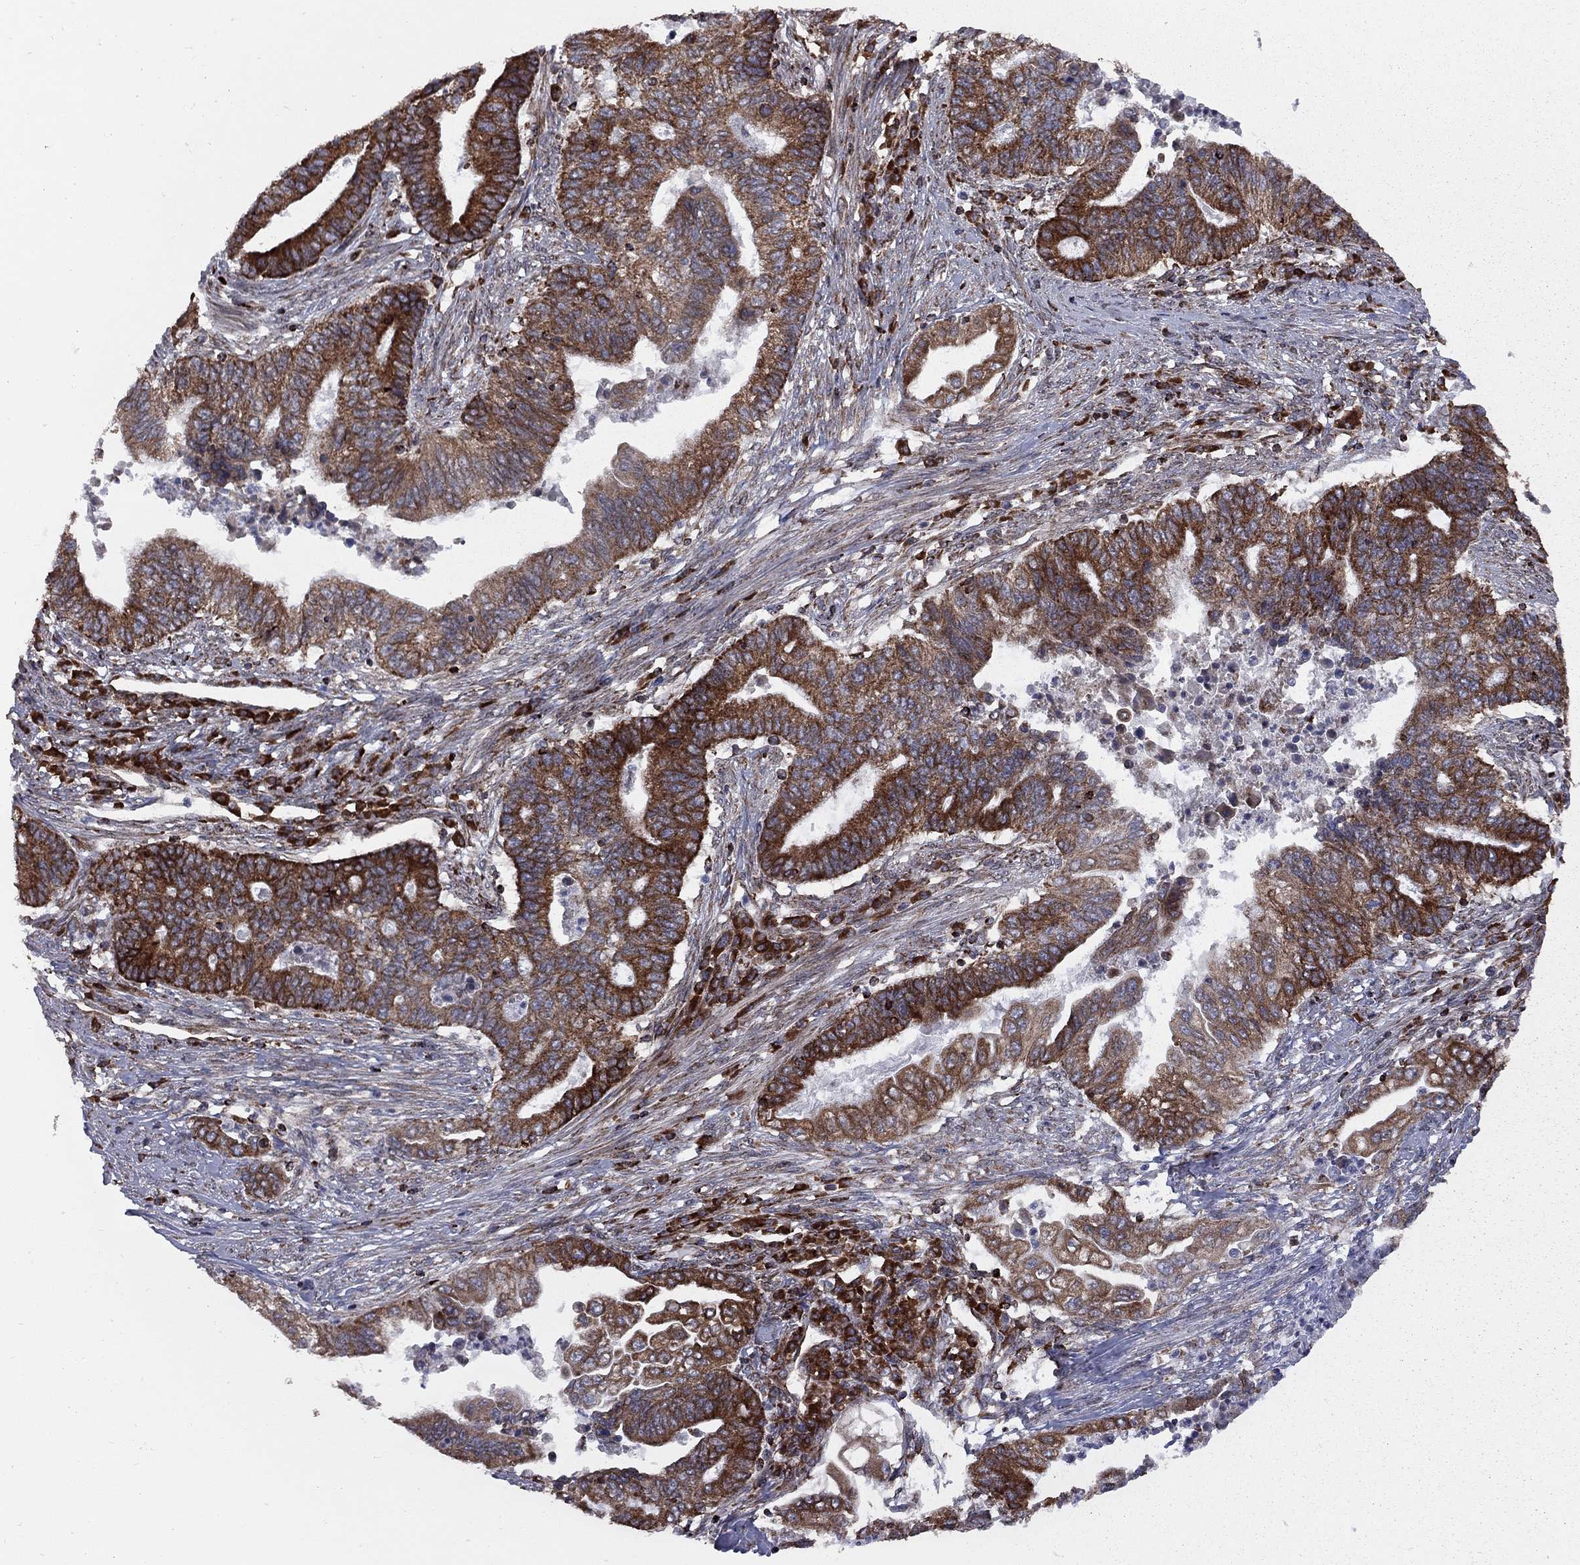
{"staining": {"intensity": "strong", "quantity": ">75%", "location": "cytoplasmic/membranous"}, "tissue": "endometrial cancer", "cell_type": "Tumor cells", "image_type": "cancer", "snomed": [{"axis": "morphology", "description": "Adenocarcinoma, NOS"}, {"axis": "topography", "description": "Uterus"}, {"axis": "topography", "description": "Endometrium"}], "caption": "Brown immunohistochemical staining in human adenocarcinoma (endometrial) displays strong cytoplasmic/membranous staining in approximately >75% of tumor cells.", "gene": "CLPTM1", "patient": {"sex": "female", "age": 54}}